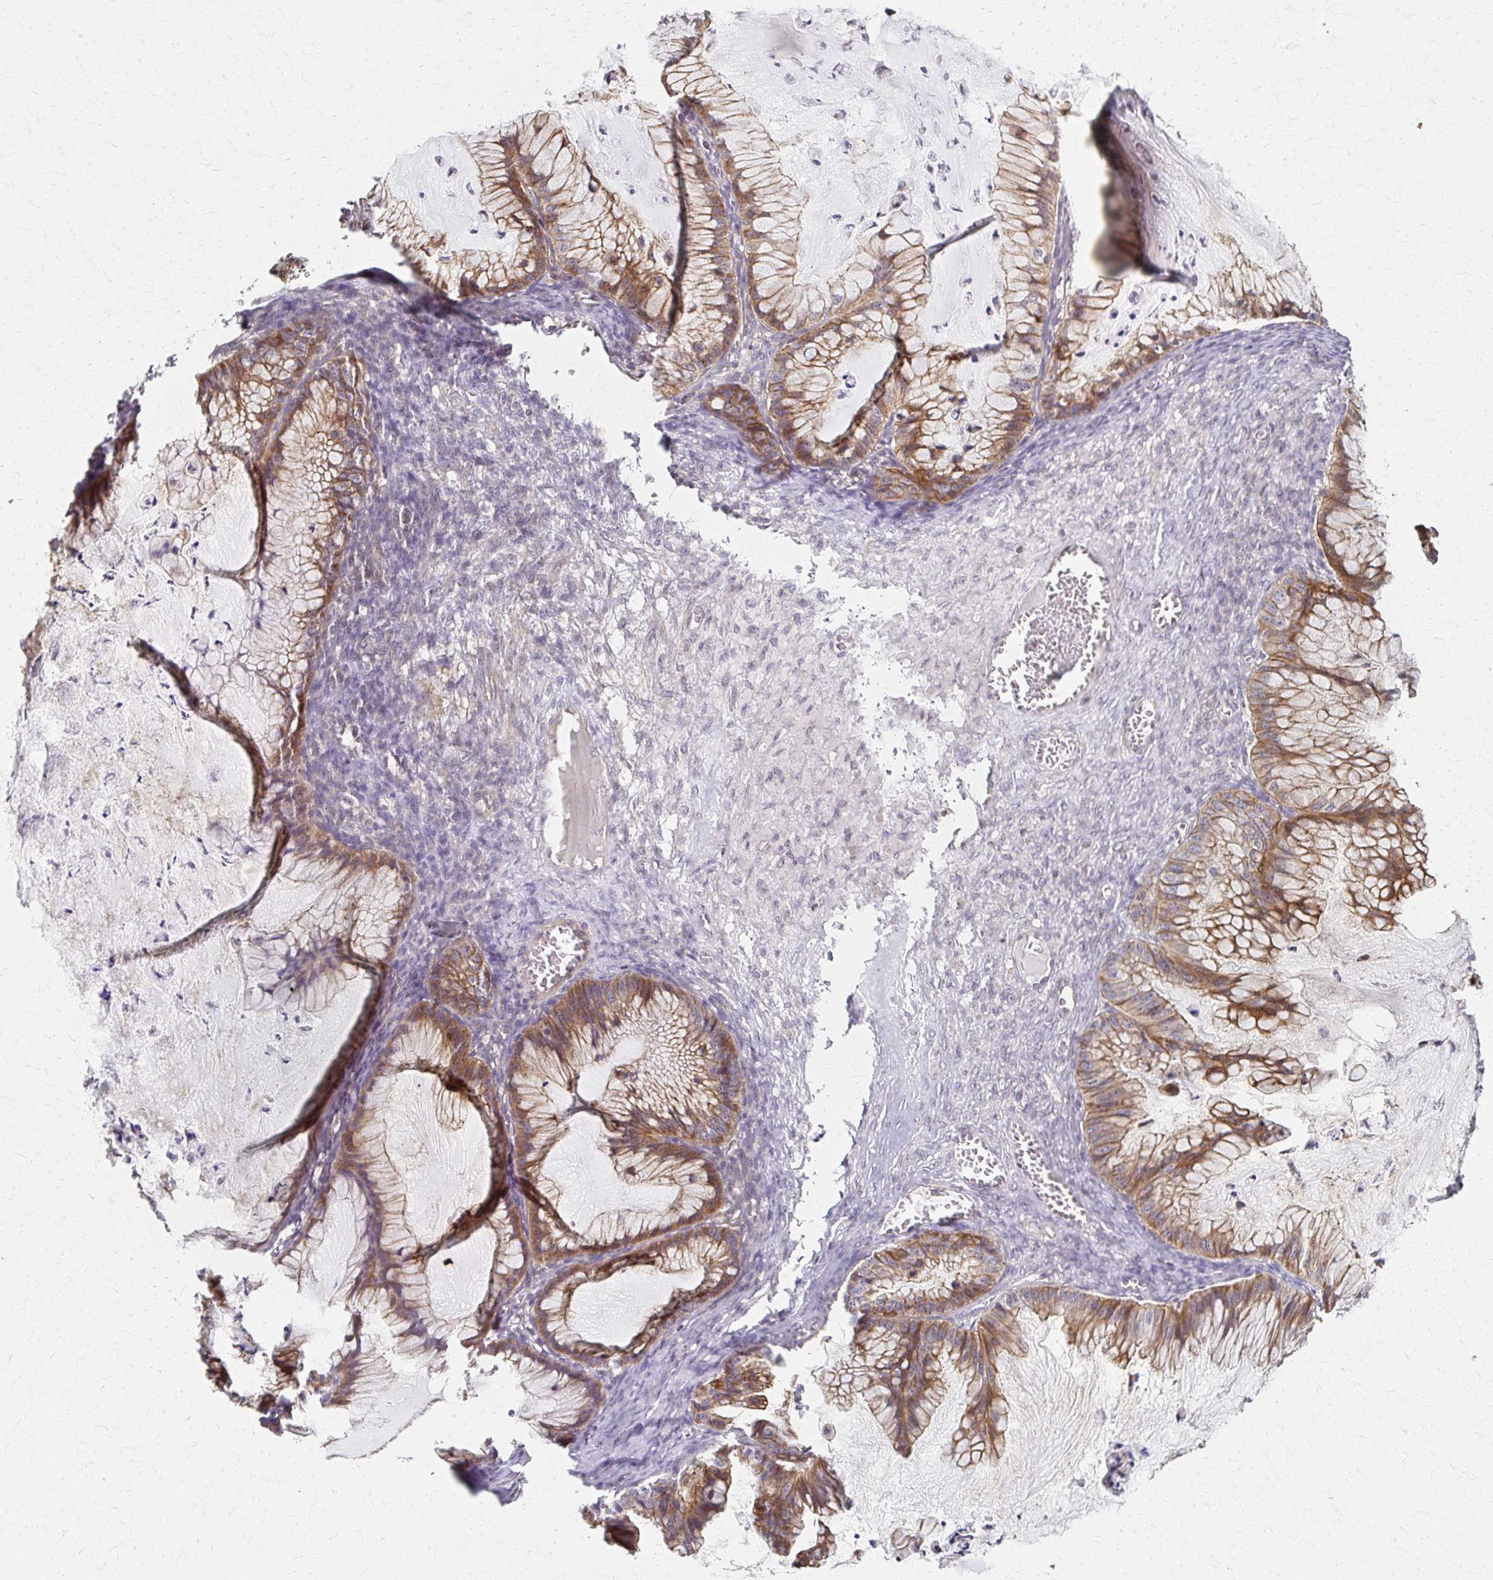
{"staining": {"intensity": "moderate", "quantity": ">75%", "location": "cytoplasmic/membranous"}, "tissue": "ovarian cancer", "cell_type": "Tumor cells", "image_type": "cancer", "snomed": [{"axis": "morphology", "description": "Cystadenocarcinoma, mucinous, NOS"}, {"axis": "topography", "description": "Ovary"}], "caption": "Immunohistochemical staining of human mucinous cystadenocarcinoma (ovarian) exhibits medium levels of moderate cytoplasmic/membranous protein positivity in approximately >75% of tumor cells. Nuclei are stained in blue.", "gene": "EOLA2", "patient": {"sex": "female", "age": 72}}